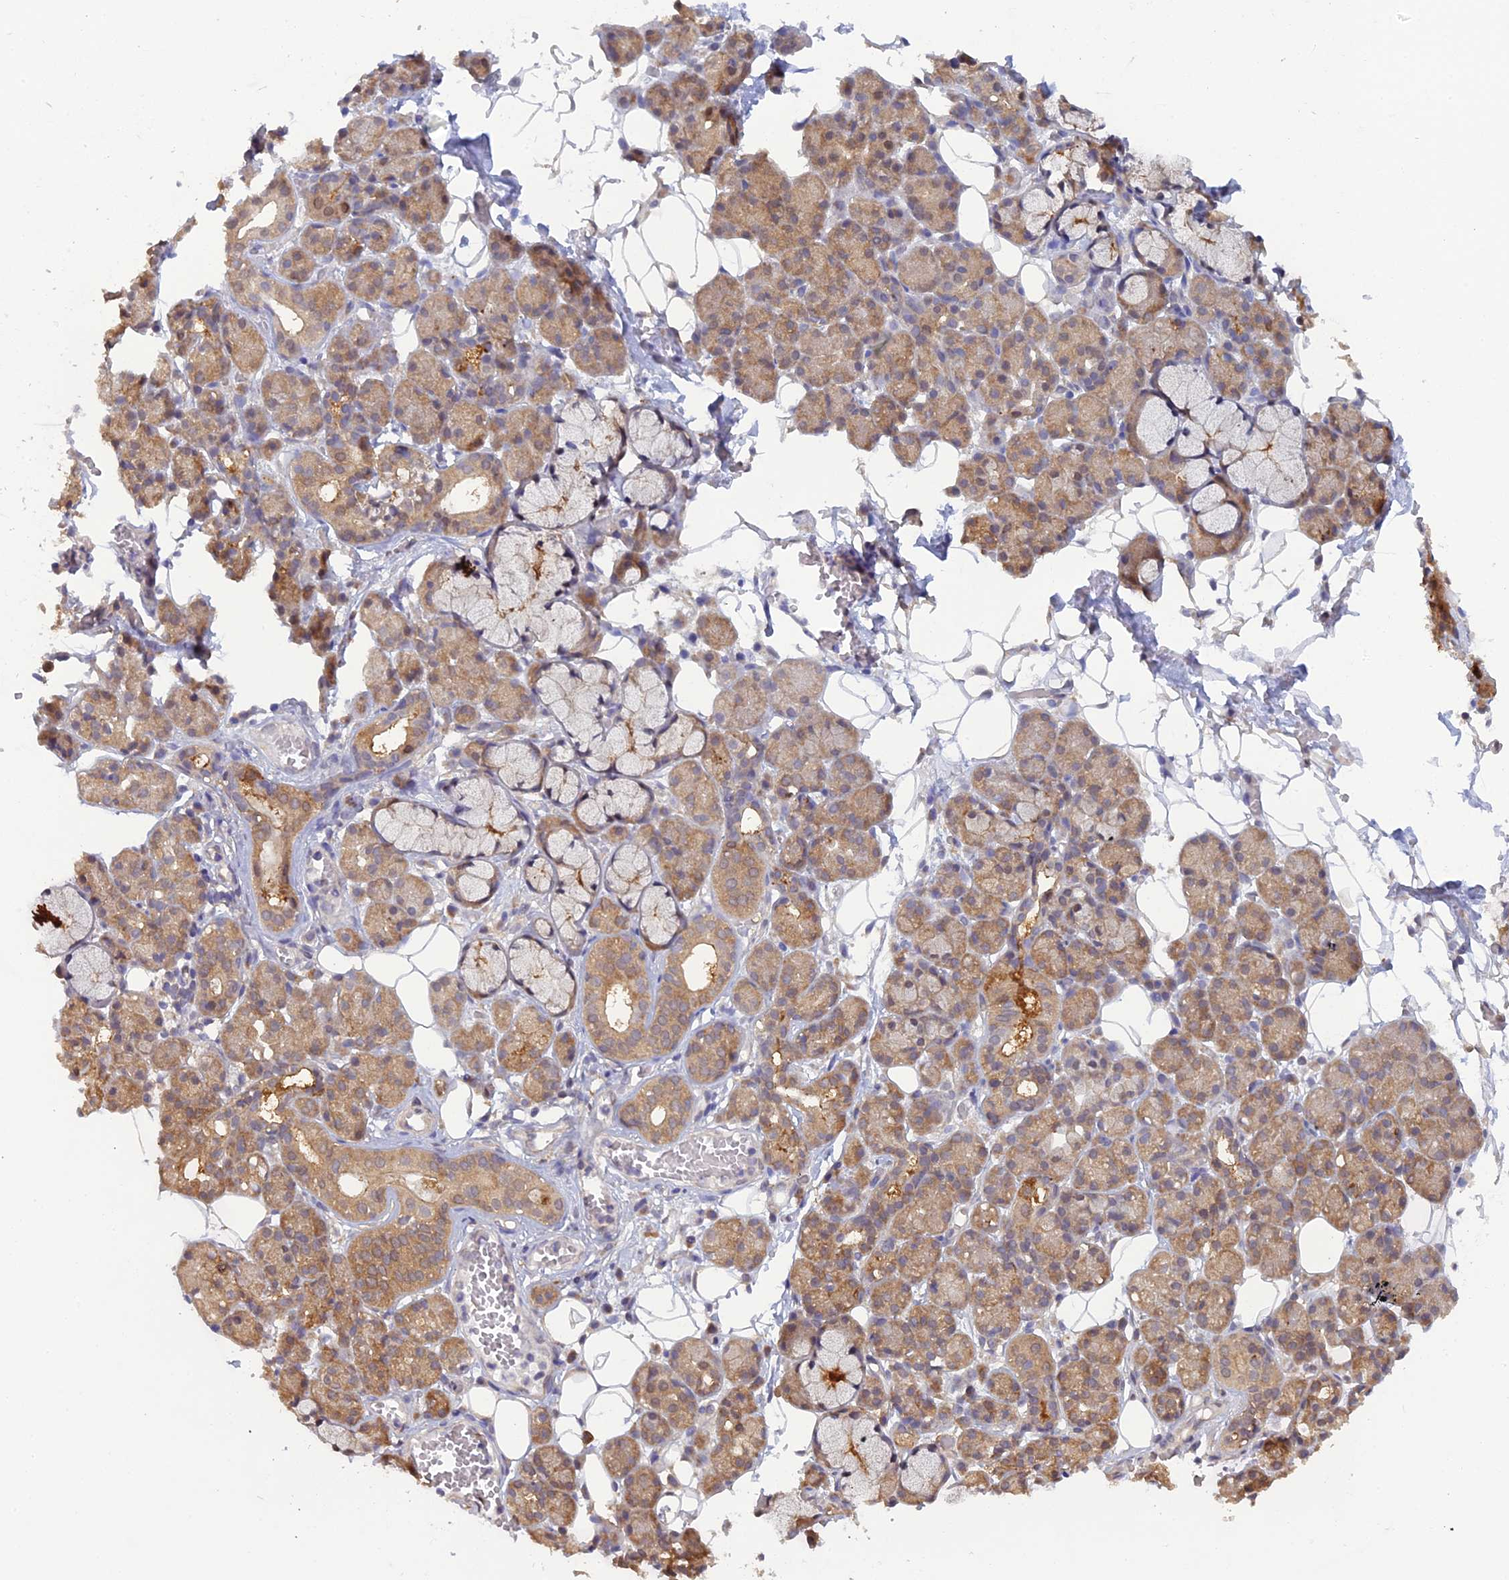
{"staining": {"intensity": "moderate", "quantity": "25%-75%", "location": "cytoplasmic/membranous"}, "tissue": "salivary gland", "cell_type": "Glandular cells", "image_type": "normal", "snomed": [{"axis": "morphology", "description": "Normal tissue, NOS"}, {"axis": "topography", "description": "Salivary gland"}], "caption": "High-power microscopy captured an IHC photomicrograph of normal salivary gland, revealing moderate cytoplasmic/membranous positivity in about 25%-75% of glandular cells.", "gene": "HINT1", "patient": {"sex": "male", "age": 63}}